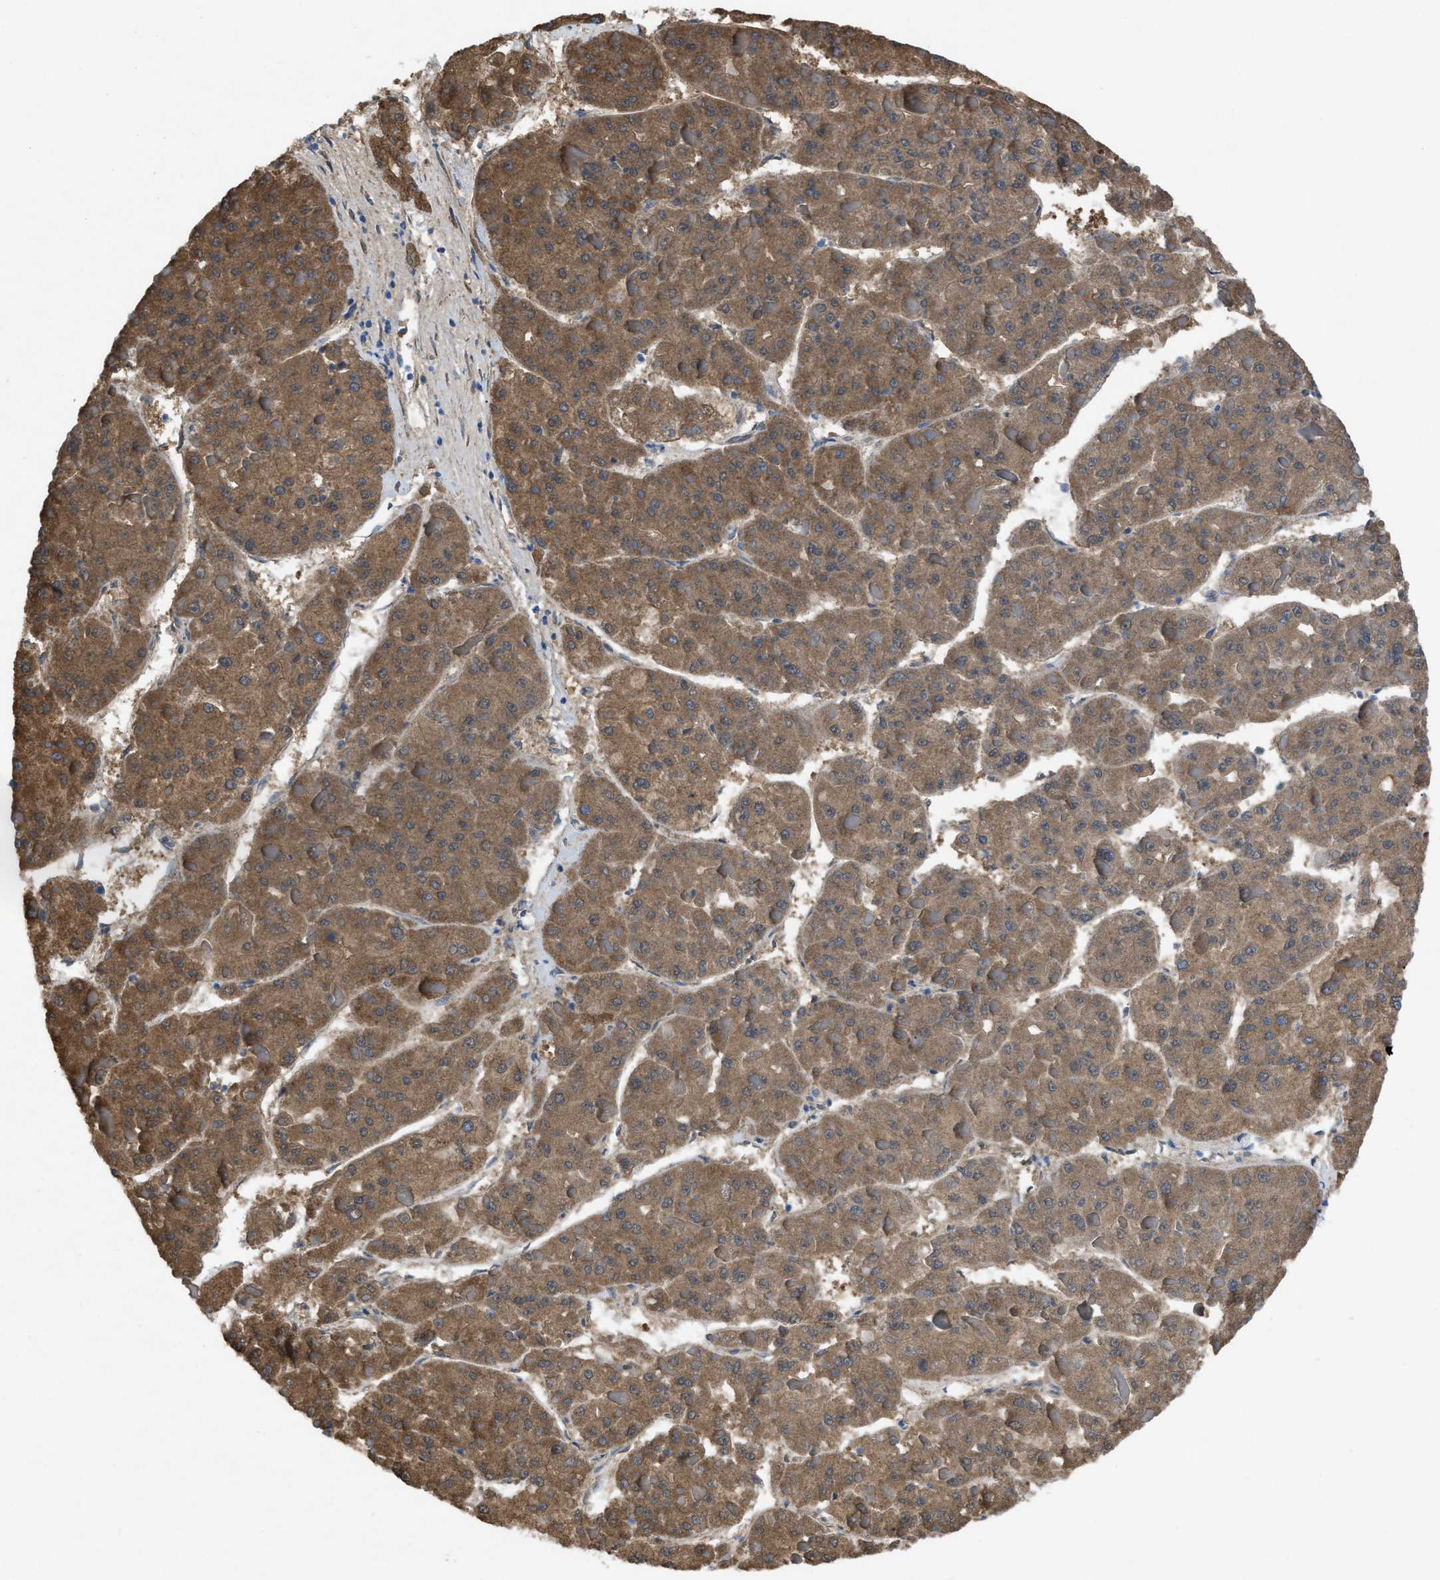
{"staining": {"intensity": "moderate", "quantity": ">75%", "location": "cytoplasmic/membranous"}, "tissue": "liver cancer", "cell_type": "Tumor cells", "image_type": "cancer", "snomed": [{"axis": "morphology", "description": "Carcinoma, Hepatocellular, NOS"}, {"axis": "topography", "description": "Liver"}], "caption": "Tumor cells display medium levels of moderate cytoplasmic/membranous staining in about >75% of cells in human liver cancer.", "gene": "DOLPP1", "patient": {"sex": "female", "age": 73}}